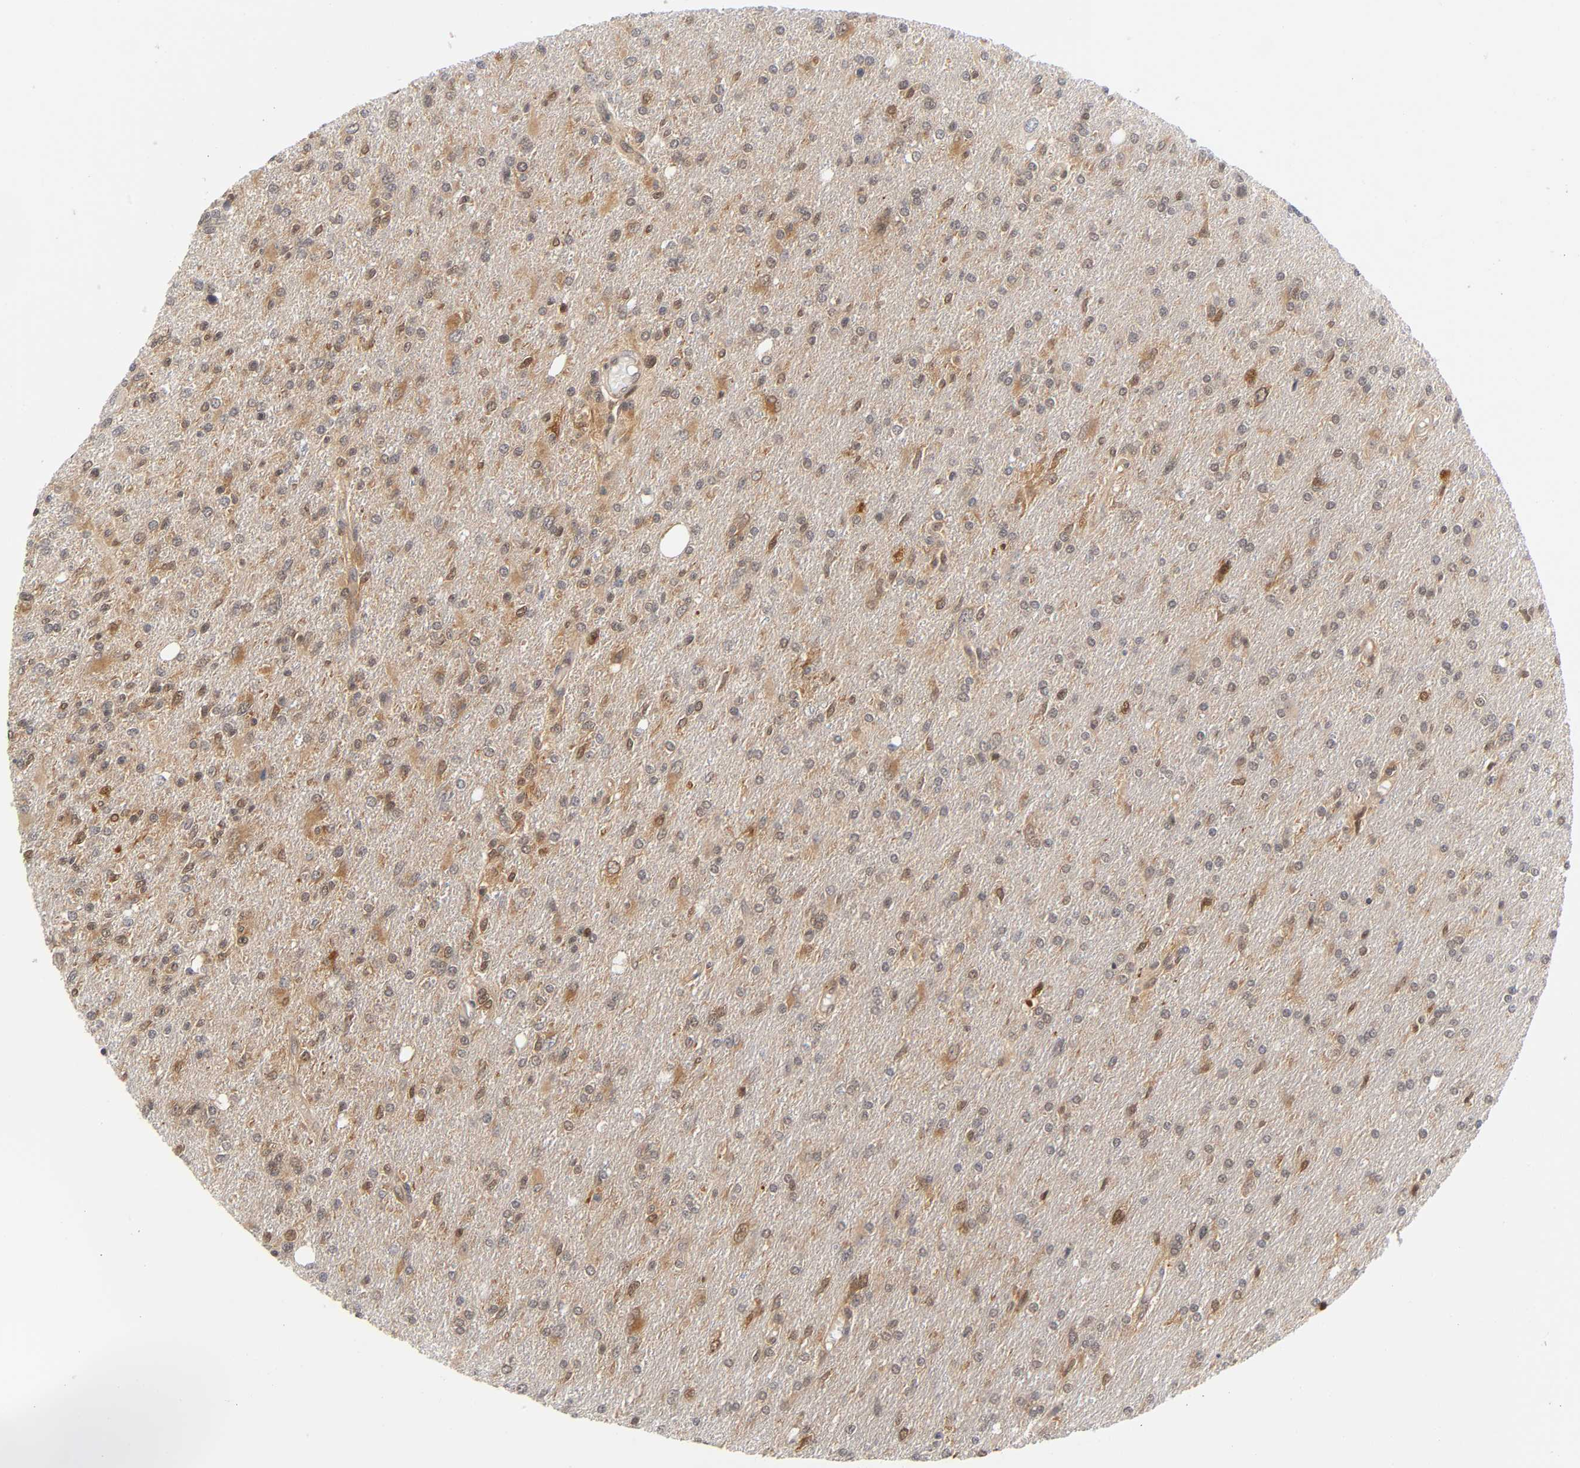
{"staining": {"intensity": "moderate", "quantity": ">75%", "location": "cytoplasmic/membranous"}, "tissue": "glioma", "cell_type": "Tumor cells", "image_type": "cancer", "snomed": [{"axis": "morphology", "description": "Glioma, malignant, High grade"}, {"axis": "topography", "description": "Cerebral cortex"}], "caption": "Human glioma stained with a brown dye shows moderate cytoplasmic/membranous positive positivity in about >75% of tumor cells.", "gene": "DFFB", "patient": {"sex": "male", "age": 76}}